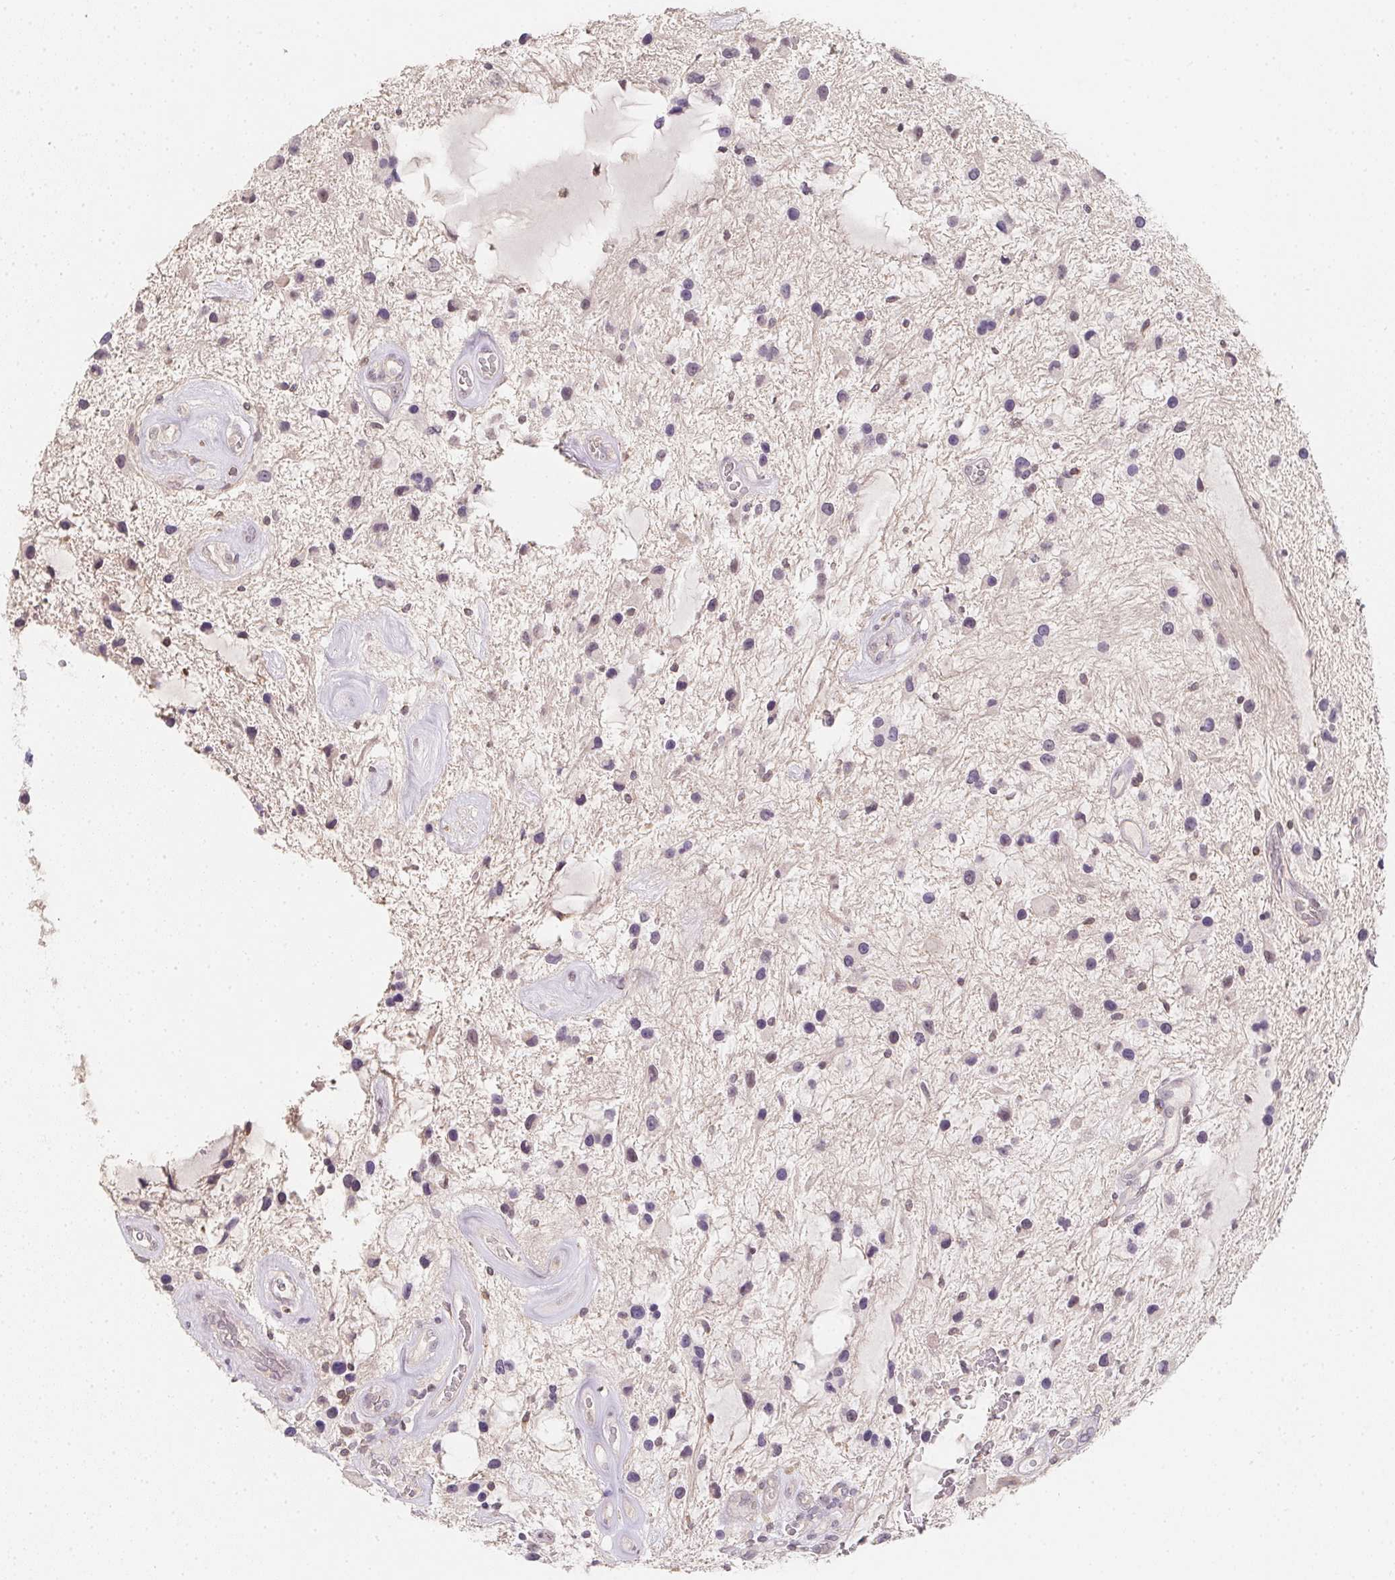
{"staining": {"intensity": "negative", "quantity": "none", "location": "none"}, "tissue": "glioma", "cell_type": "Tumor cells", "image_type": "cancer", "snomed": [{"axis": "morphology", "description": "Glioma, malignant, Low grade"}, {"axis": "topography", "description": "Cerebellum"}], "caption": "An immunohistochemistry (IHC) histopathology image of glioma is shown. There is no staining in tumor cells of glioma.", "gene": "SOAT1", "patient": {"sex": "female", "age": 14}}